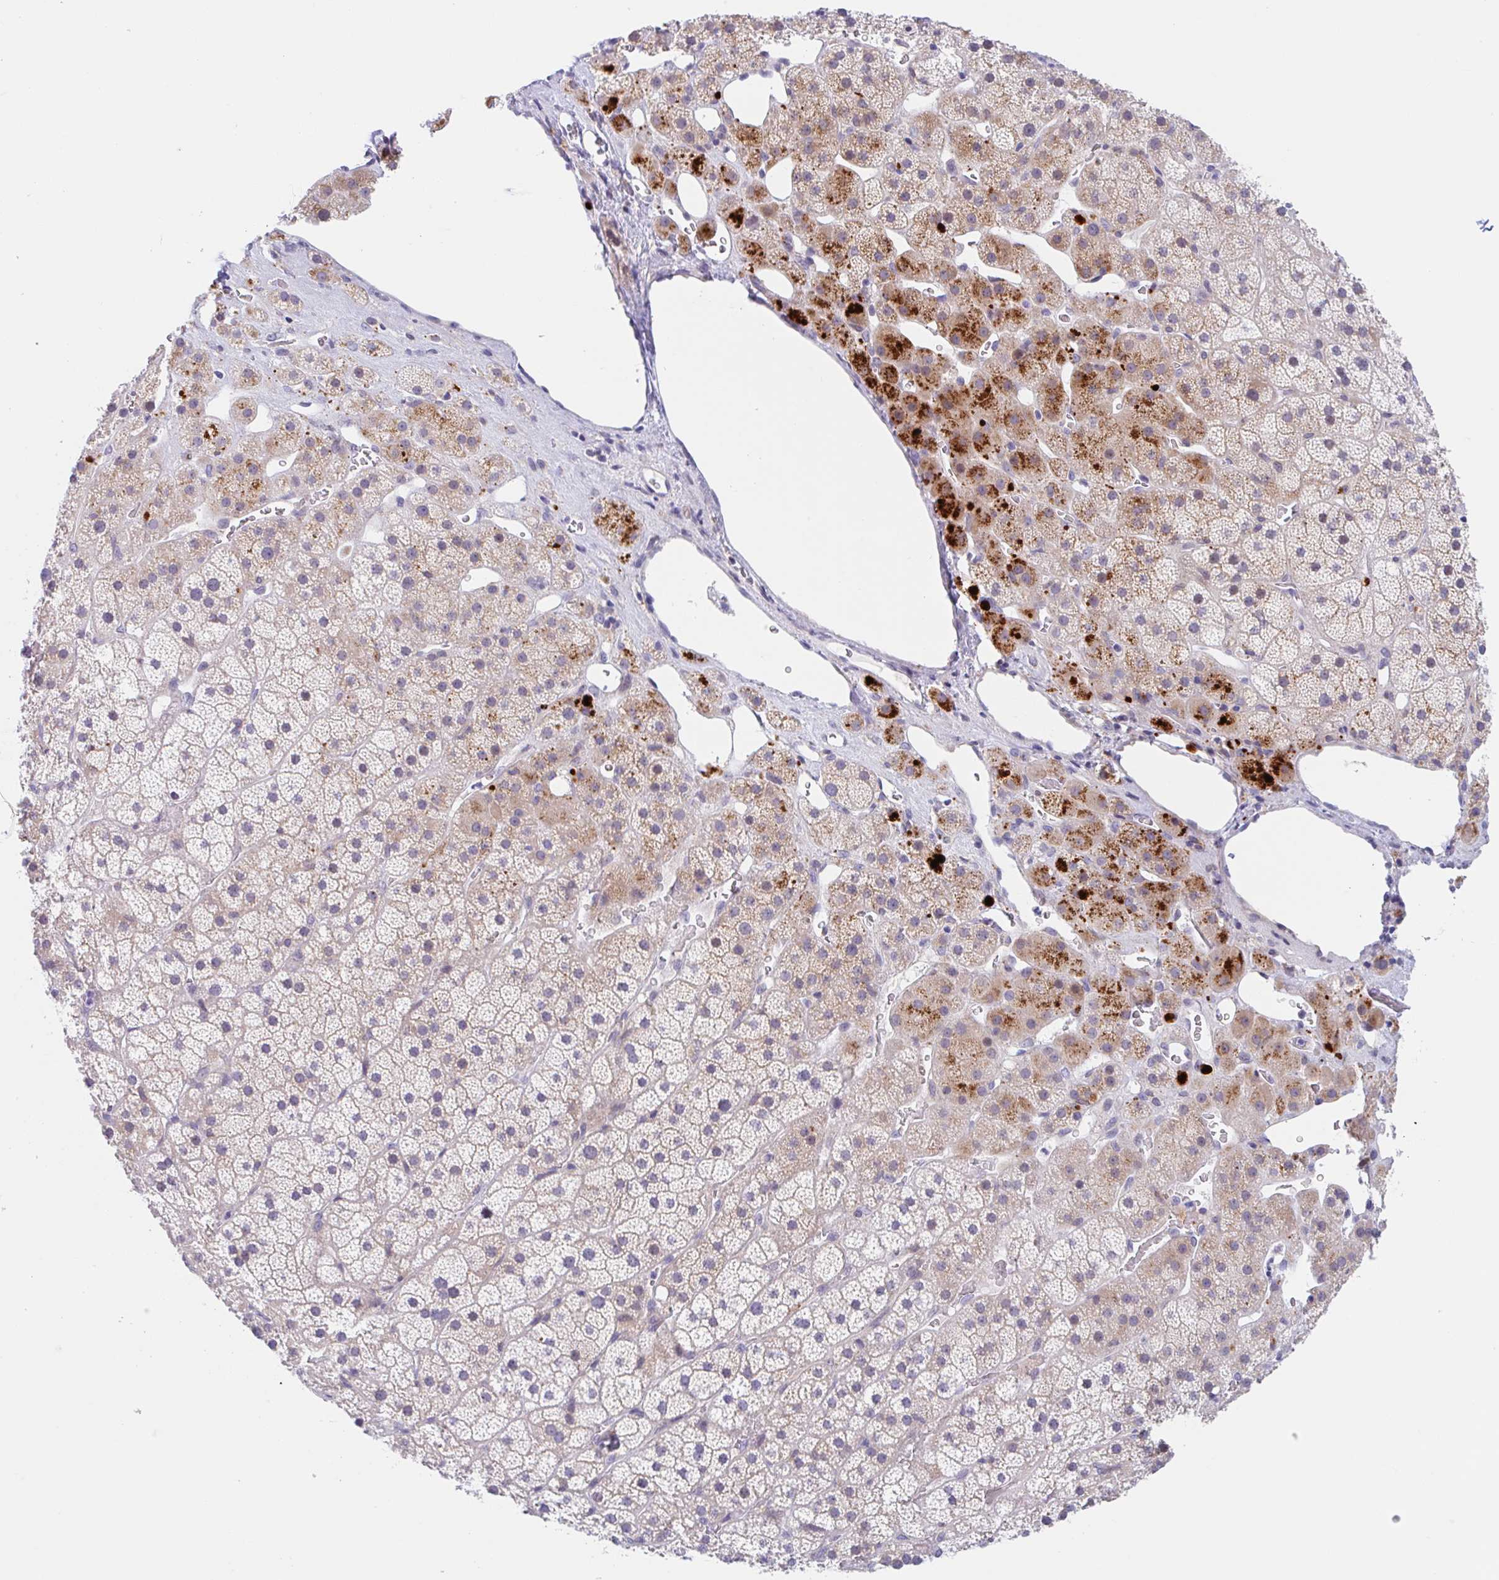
{"staining": {"intensity": "strong", "quantity": "<25%", "location": "cytoplasmic/membranous"}, "tissue": "adrenal gland", "cell_type": "Glandular cells", "image_type": "normal", "snomed": [{"axis": "morphology", "description": "Normal tissue, NOS"}, {"axis": "topography", "description": "Adrenal gland"}], "caption": "A high-resolution histopathology image shows immunohistochemistry staining of normal adrenal gland, which shows strong cytoplasmic/membranous positivity in approximately <25% of glandular cells.", "gene": "TMEM86A", "patient": {"sex": "male", "age": 57}}